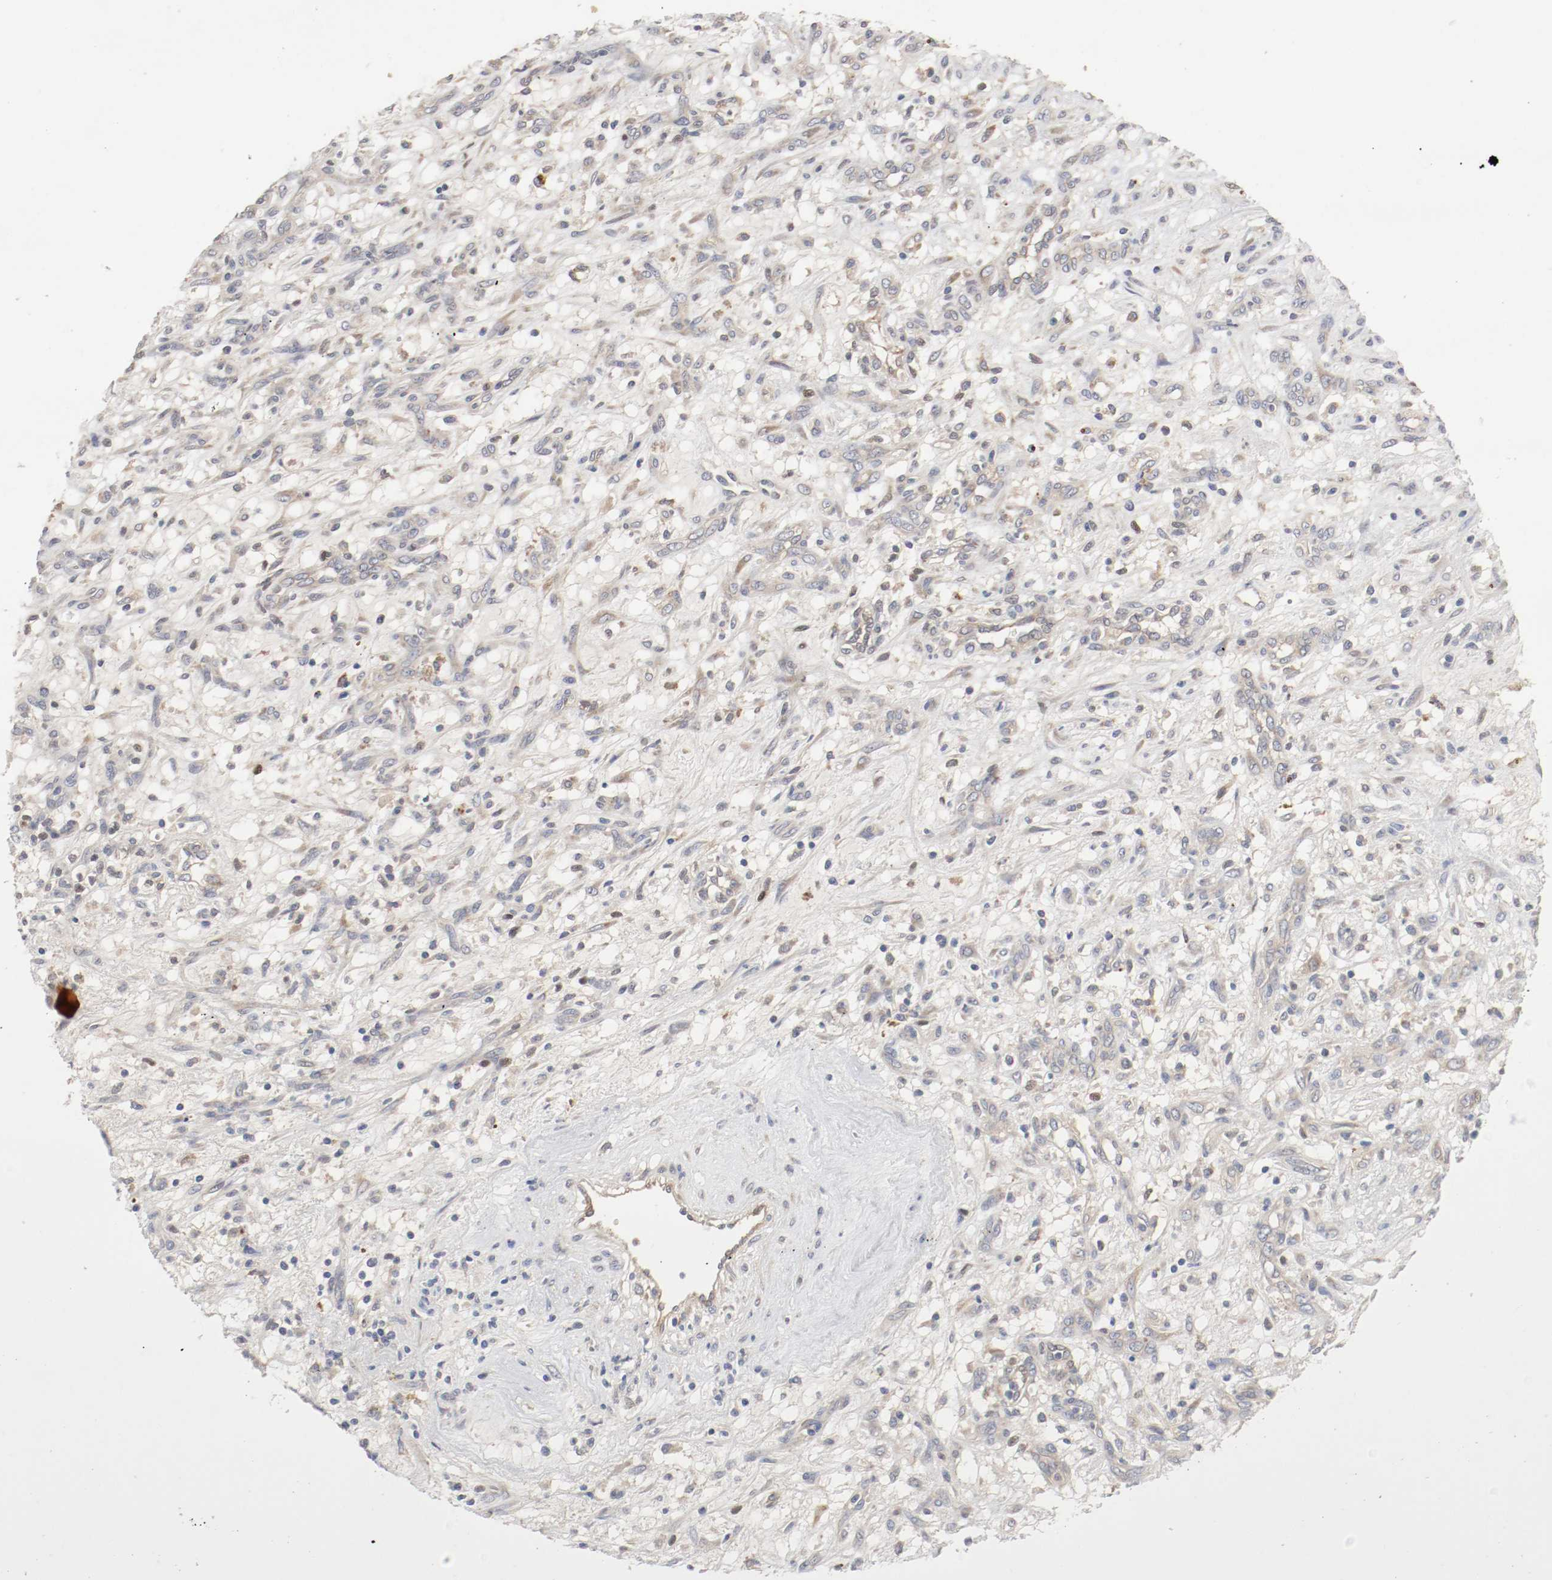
{"staining": {"intensity": "weak", "quantity": ">75%", "location": "cytoplasmic/membranous"}, "tissue": "renal cancer", "cell_type": "Tumor cells", "image_type": "cancer", "snomed": [{"axis": "morphology", "description": "Adenocarcinoma, NOS"}, {"axis": "topography", "description": "Kidney"}], "caption": "Immunohistochemical staining of human renal adenocarcinoma reveals low levels of weak cytoplasmic/membranous expression in about >75% of tumor cells.", "gene": "REN", "patient": {"sex": "female", "age": 57}}